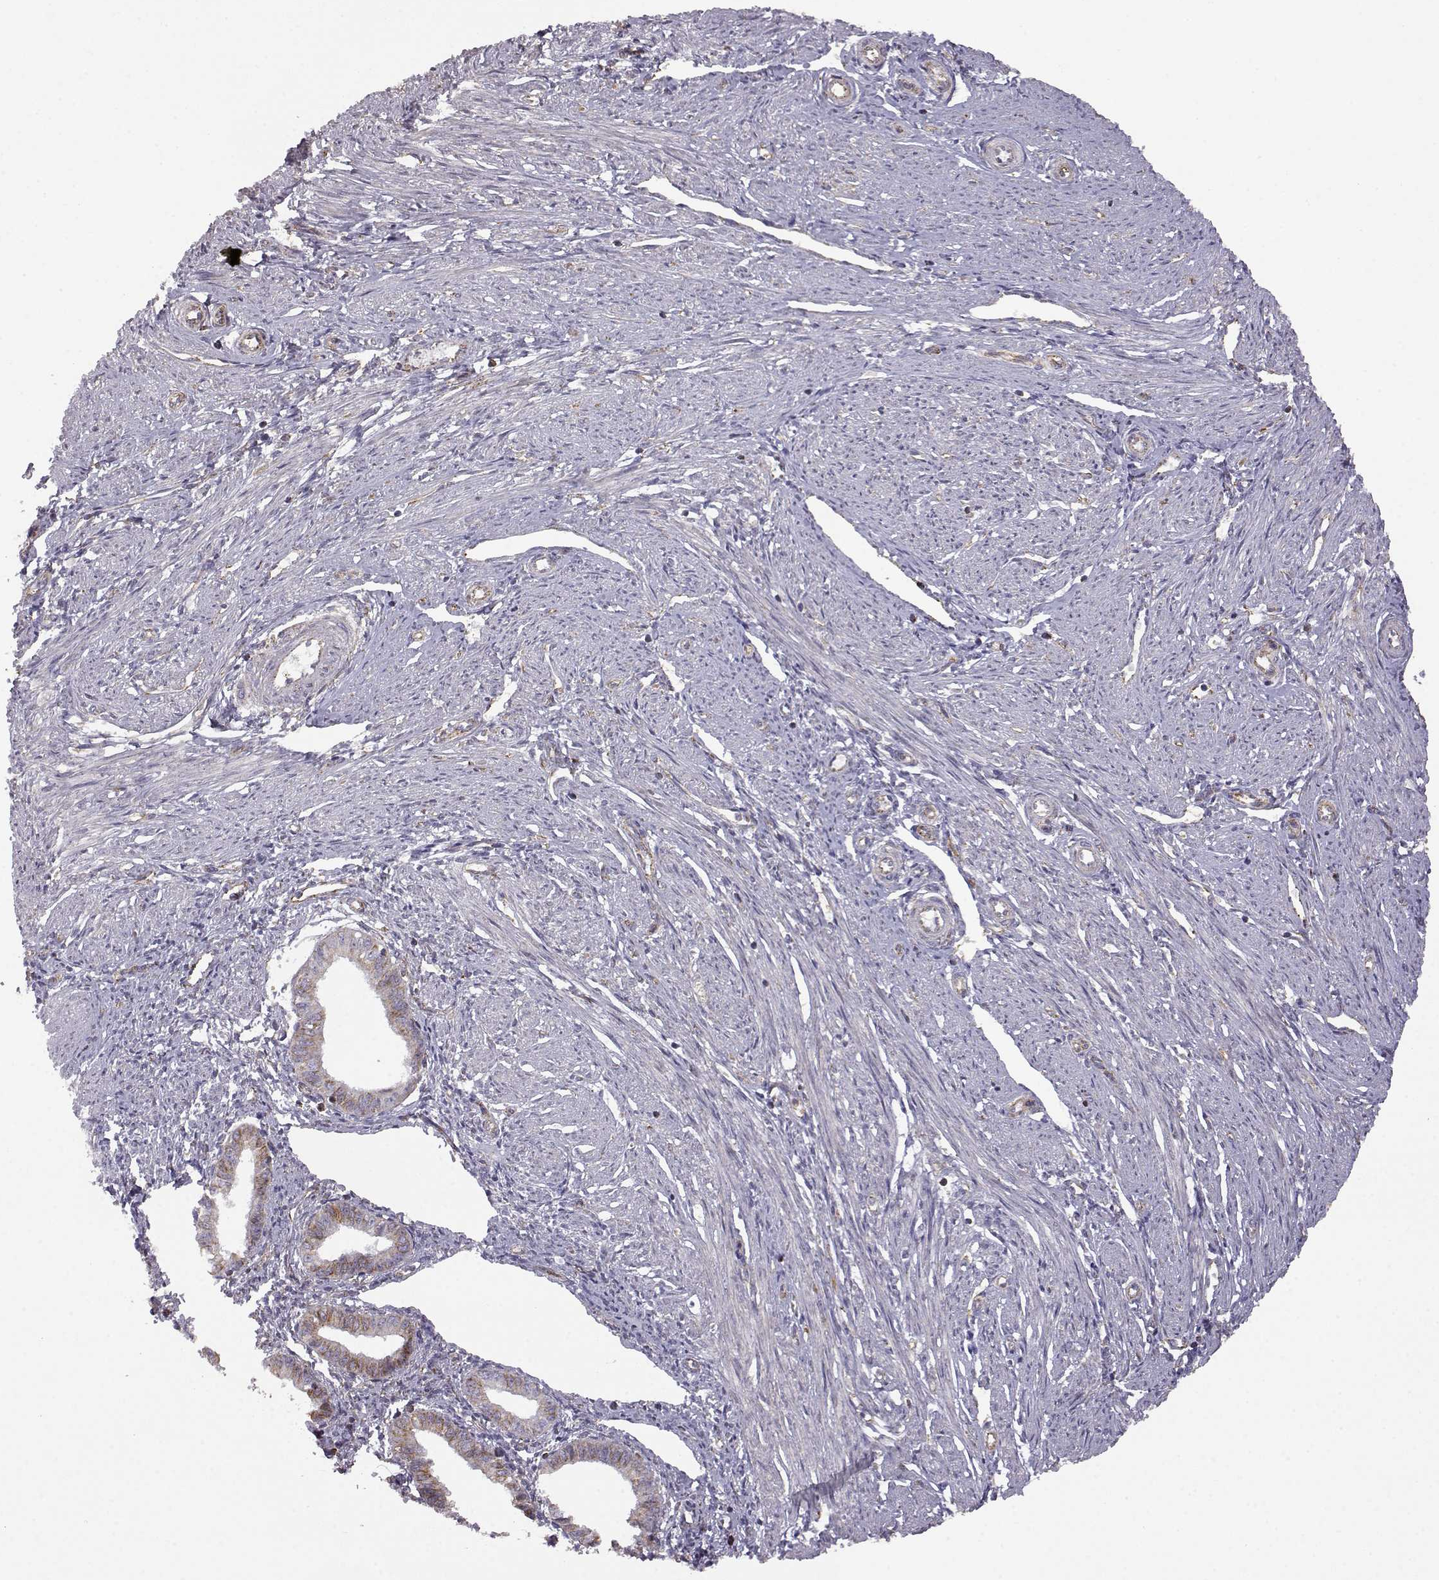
{"staining": {"intensity": "negative", "quantity": "none", "location": "none"}, "tissue": "endometrium", "cell_type": "Cells in endometrial stroma", "image_type": "normal", "snomed": [{"axis": "morphology", "description": "Normal tissue, NOS"}, {"axis": "topography", "description": "Endometrium"}], "caption": "The immunohistochemistry histopathology image has no significant staining in cells in endometrial stroma of endometrium. Brightfield microscopy of immunohistochemistry stained with DAB (3,3'-diaminobenzidine) (brown) and hematoxylin (blue), captured at high magnification.", "gene": "DDC", "patient": {"sex": "female", "age": 37}}